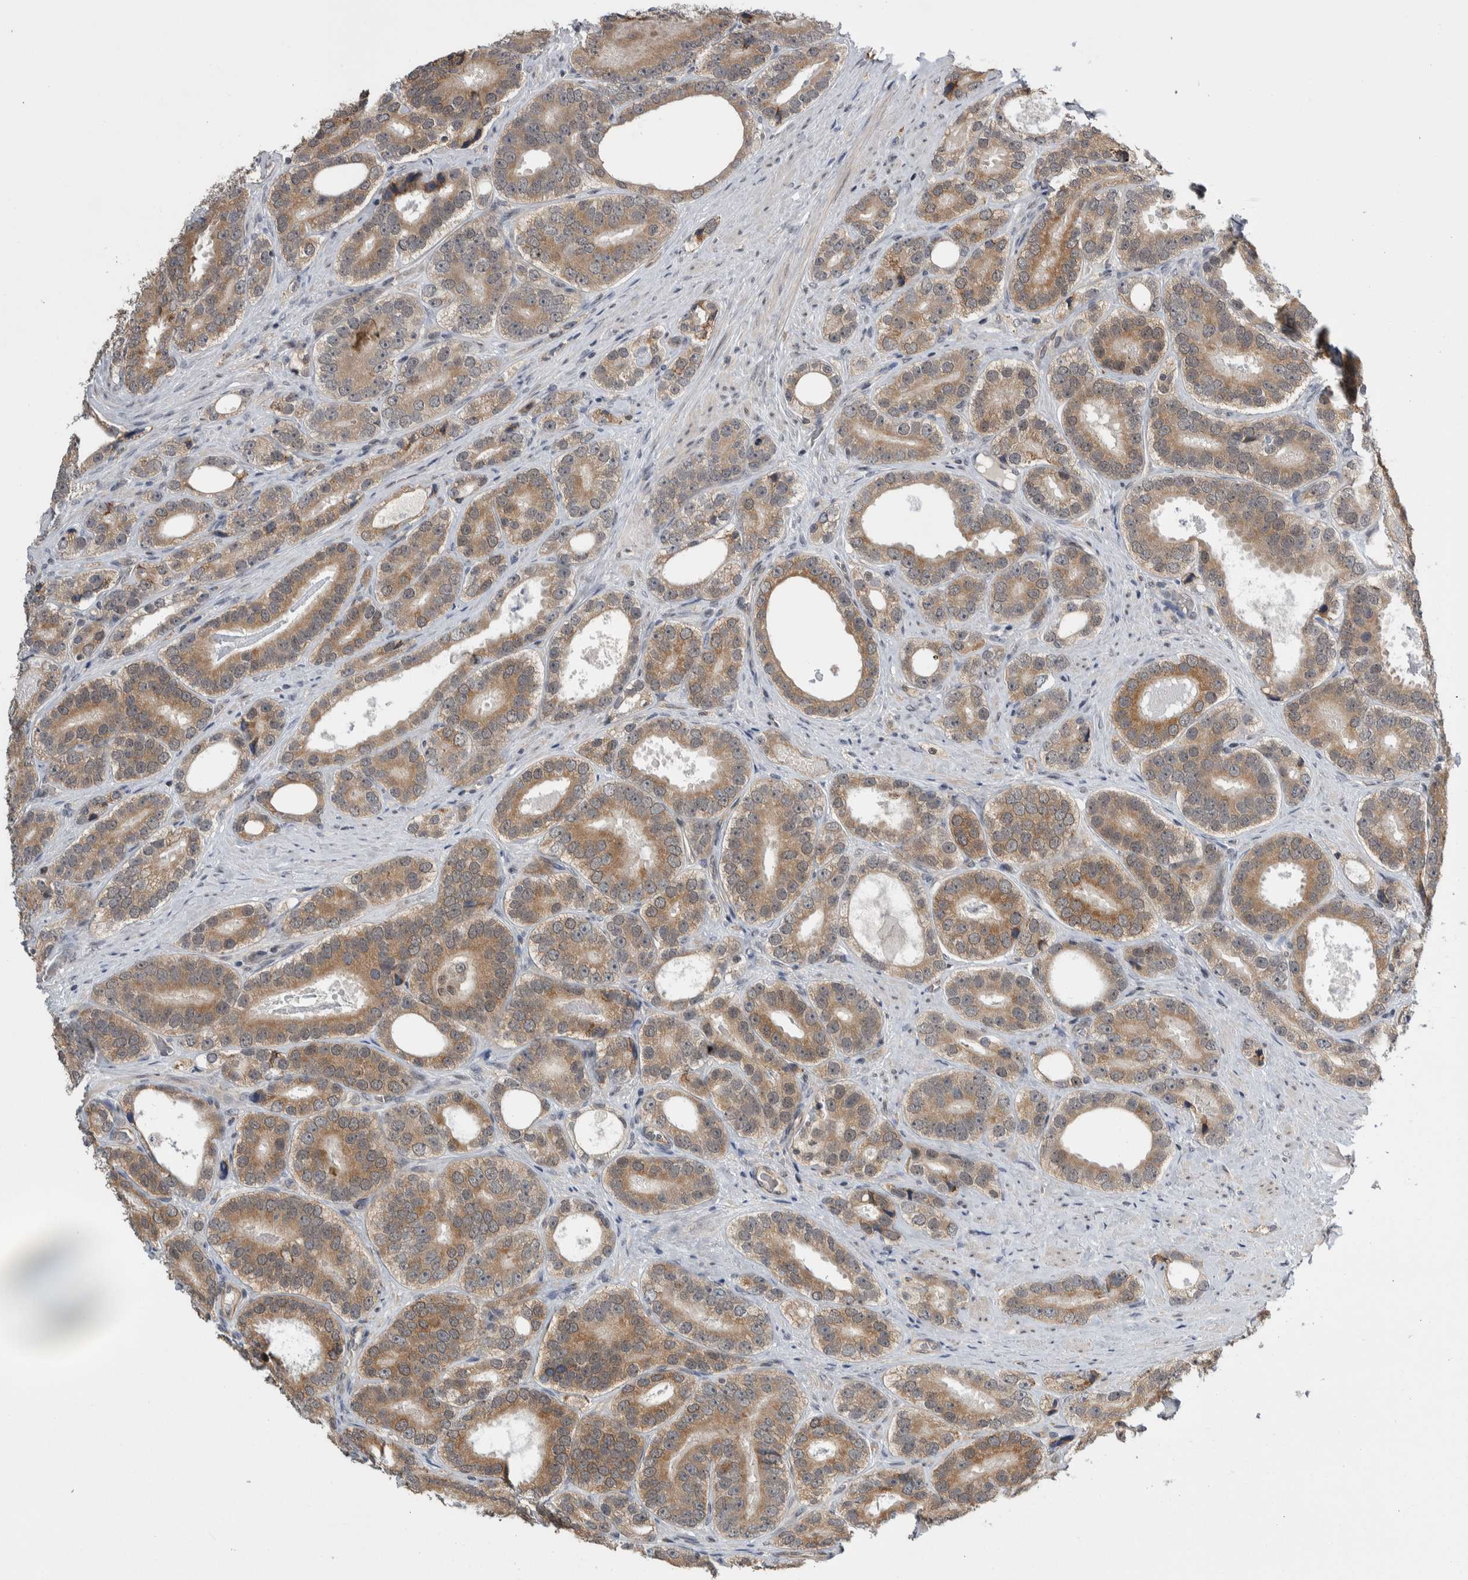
{"staining": {"intensity": "moderate", "quantity": ">75%", "location": "cytoplasmic/membranous"}, "tissue": "prostate cancer", "cell_type": "Tumor cells", "image_type": "cancer", "snomed": [{"axis": "morphology", "description": "Adenocarcinoma, High grade"}, {"axis": "topography", "description": "Prostate"}], "caption": "An immunohistochemistry (IHC) photomicrograph of tumor tissue is shown. Protein staining in brown highlights moderate cytoplasmic/membranous positivity in prostate cancer (adenocarcinoma (high-grade)) within tumor cells.", "gene": "PRDM4", "patient": {"sex": "male", "age": 56}}